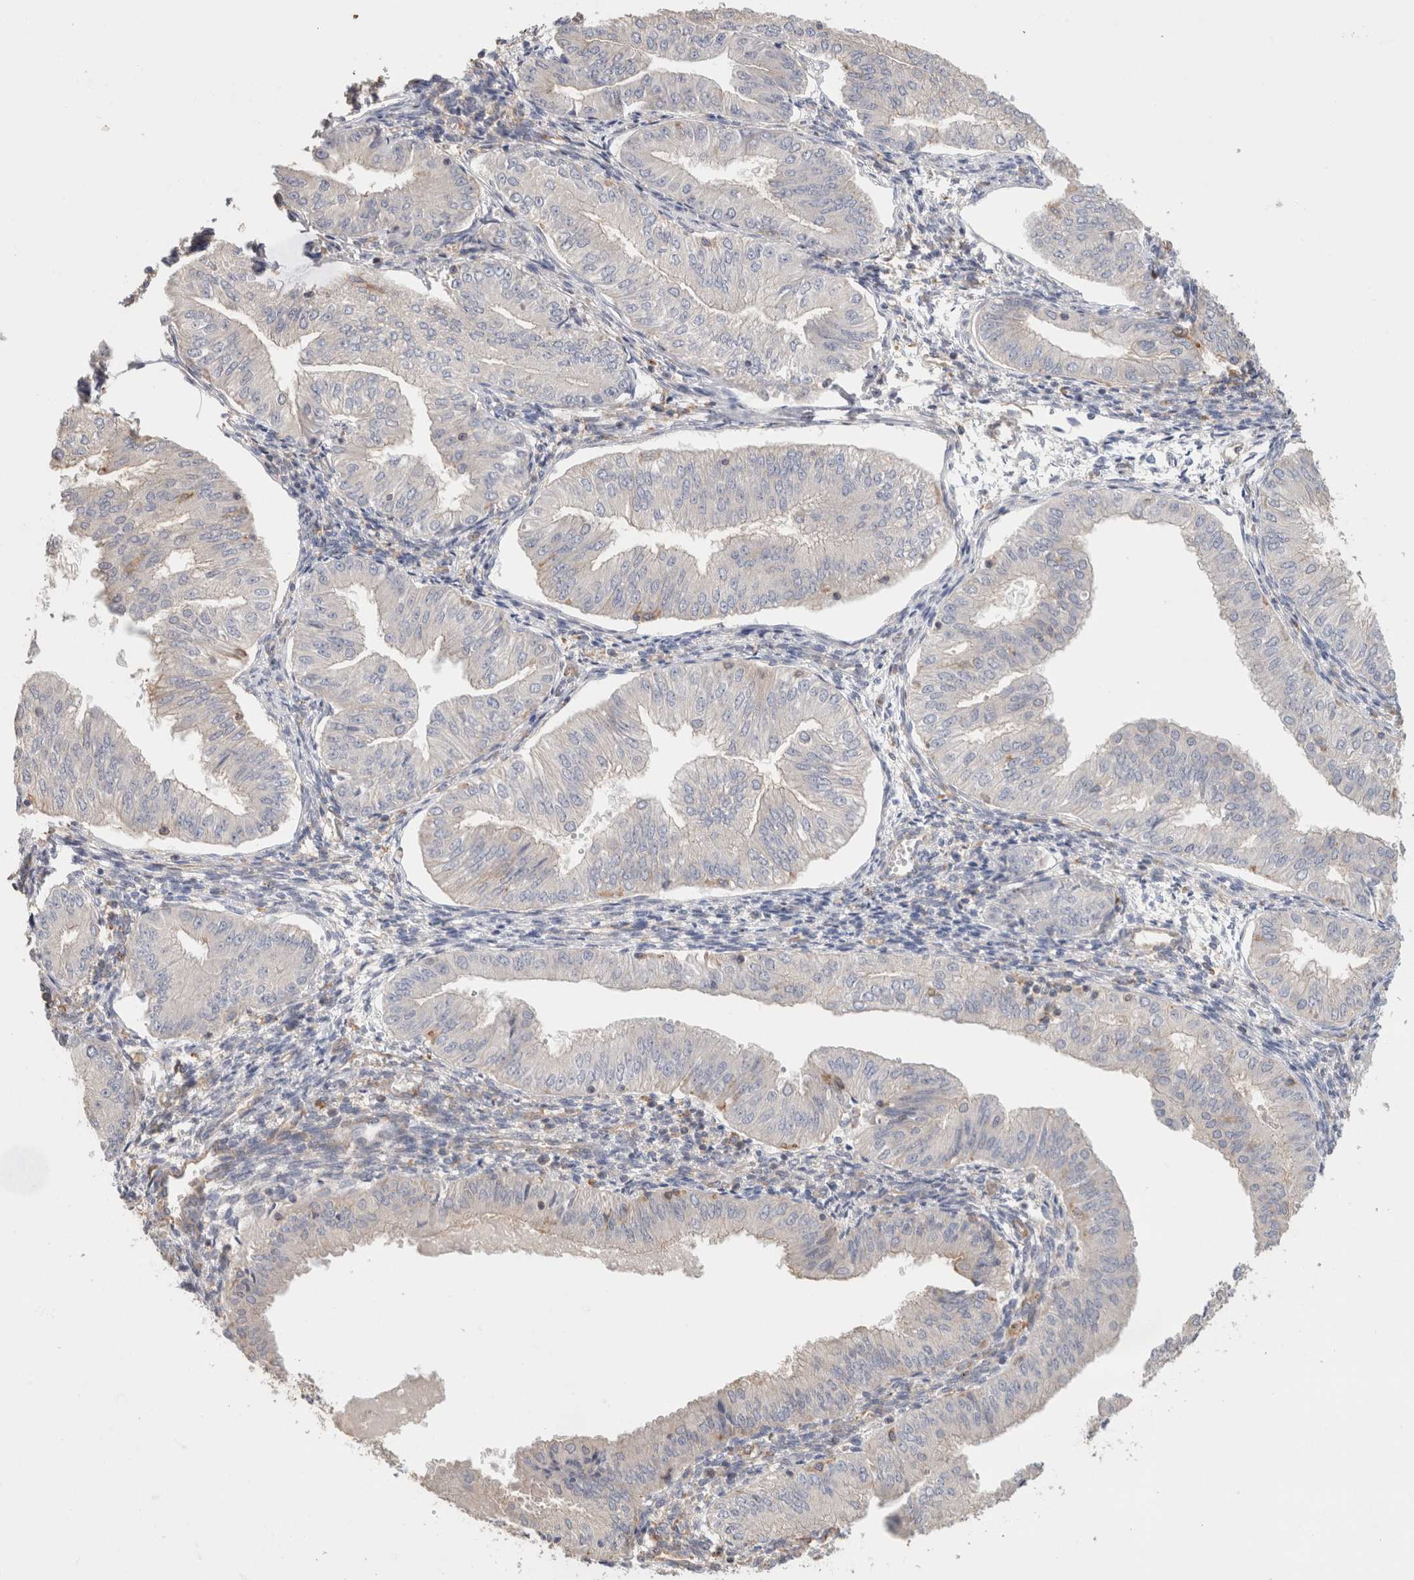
{"staining": {"intensity": "negative", "quantity": "none", "location": "none"}, "tissue": "endometrial cancer", "cell_type": "Tumor cells", "image_type": "cancer", "snomed": [{"axis": "morphology", "description": "Normal tissue, NOS"}, {"axis": "morphology", "description": "Adenocarcinoma, NOS"}, {"axis": "topography", "description": "Endometrium"}], "caption": "An image of human endometrial adenocarcinoma is negative for staining in tumor cells.", "gene": "CFAP418", "patient": {"sex": "female", "age": 53}}